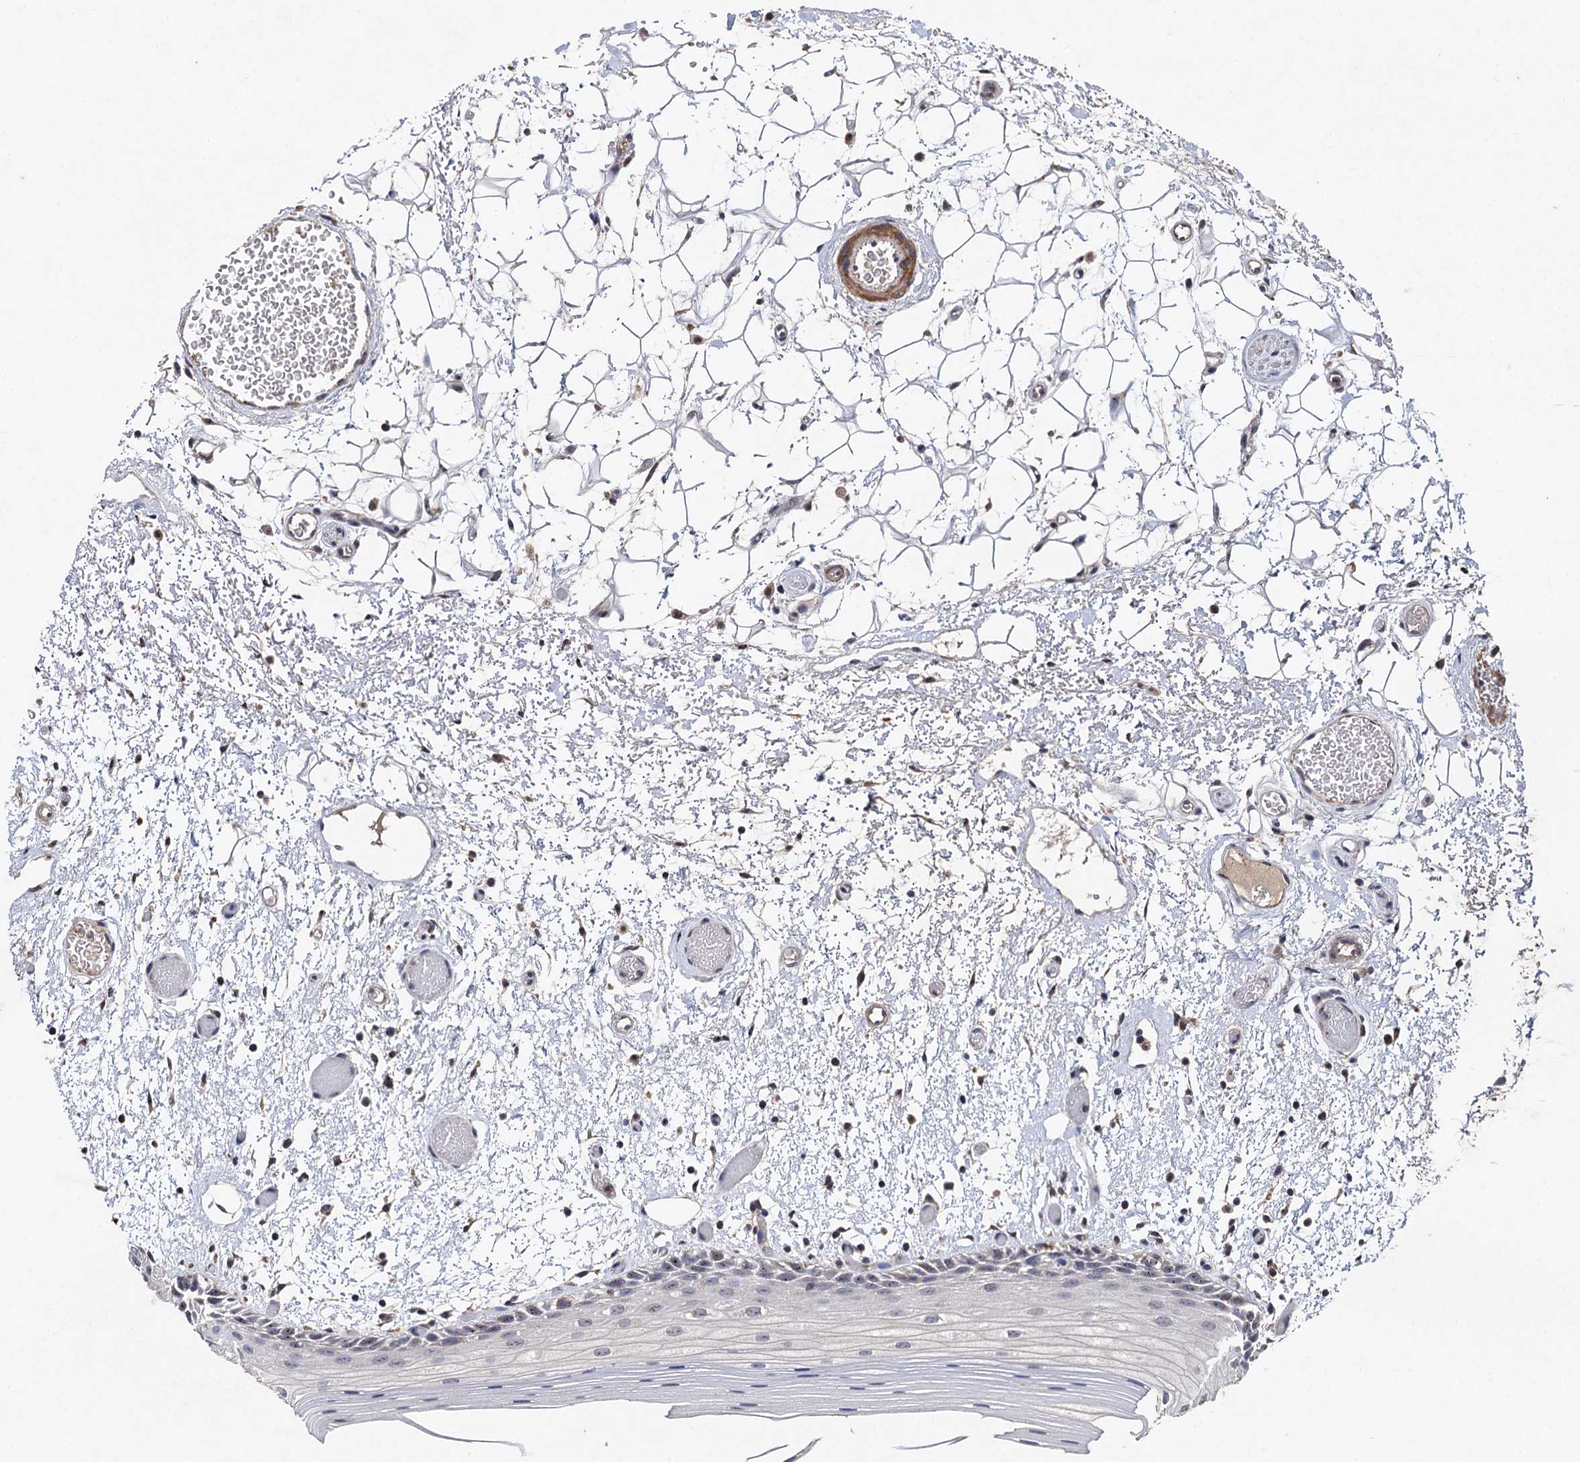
{"staining": {"intensity": "negative", "quantity": "none", "location": "none"}, "tissue": "oral mucosa", "cell_type": "Squamous epithelial cells", "image_type": "normal", "snomed": [{"axis": "morphology", "description": "Normal tissue, NOS"}, {"axis": "topography", "description": "Oral tissue"}], "caption": "Immunohistochemical staining of benign oral mucosa demonstrates no significant expression in squamous epithelial cells.", "gene": "PPTC7", "patient": {"sex": "male", "age": 52}}